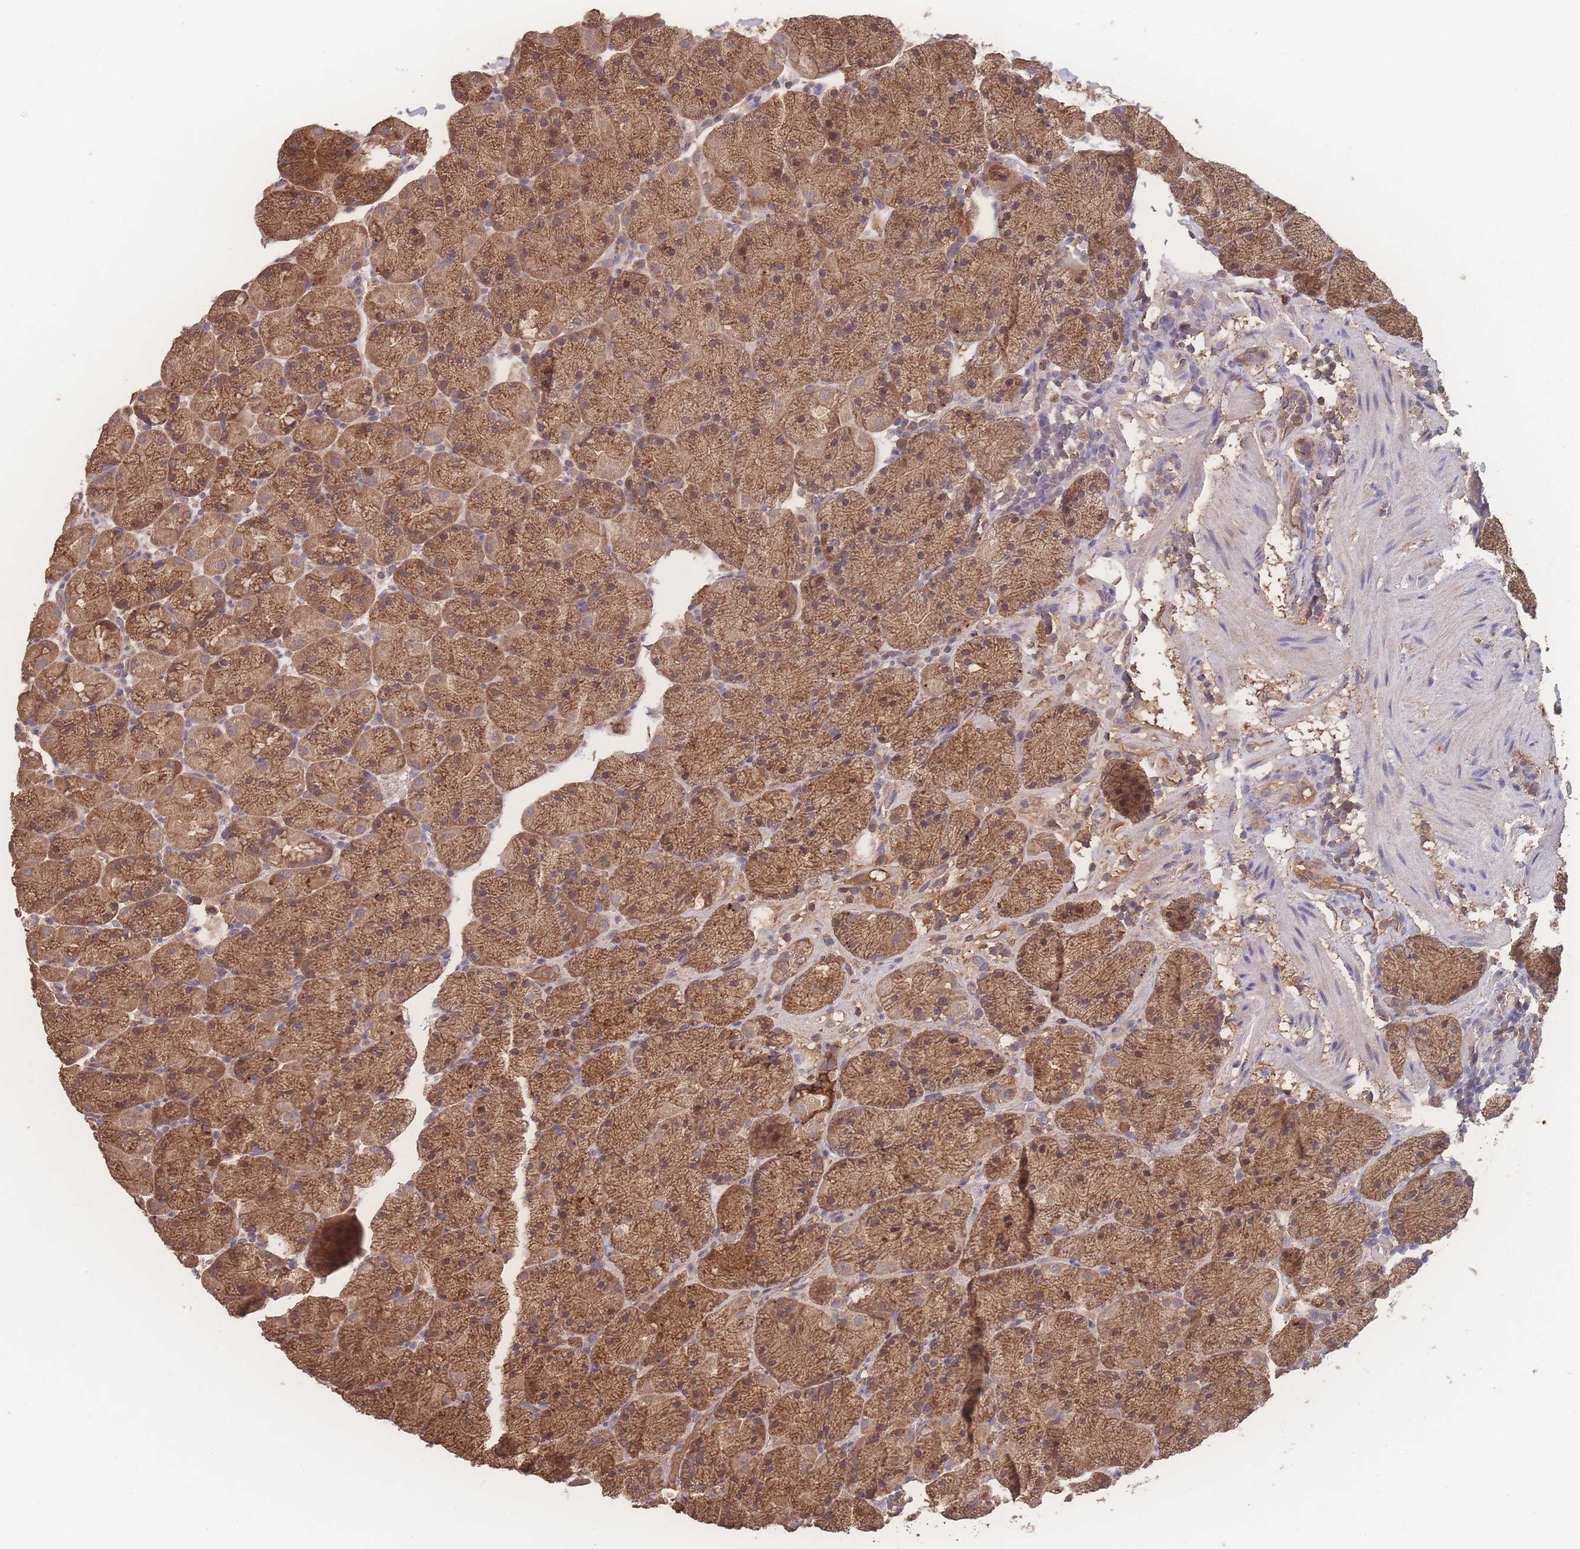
{"staining": {"intensity": "moderate", "quantity": ">75%", "location": "cytoplasmic/membranous"}, "tissue": "stomach", "cell_type": "Glandular cells", "image_type": "normal", "snomed": [{"axis": "morphology", "description": "Normal tissue, NOS"}, {"axis": "topography", "description": "Stomach, upper"}, {"axis": "topography", "description": "Stomach, lower"}], "caption": "Immunohistochemistry (IHC) of unremarkable stomach reveals medium levels of moderate cytoplasmic/membranous positivity in about >75% of glandular cells. Immunohistochemistry (IHC) stains the protein of interest in brown and the nuclei are stained blue.", "gene": "ATXN10", "patient": {"sex": "male", "age": 67}}